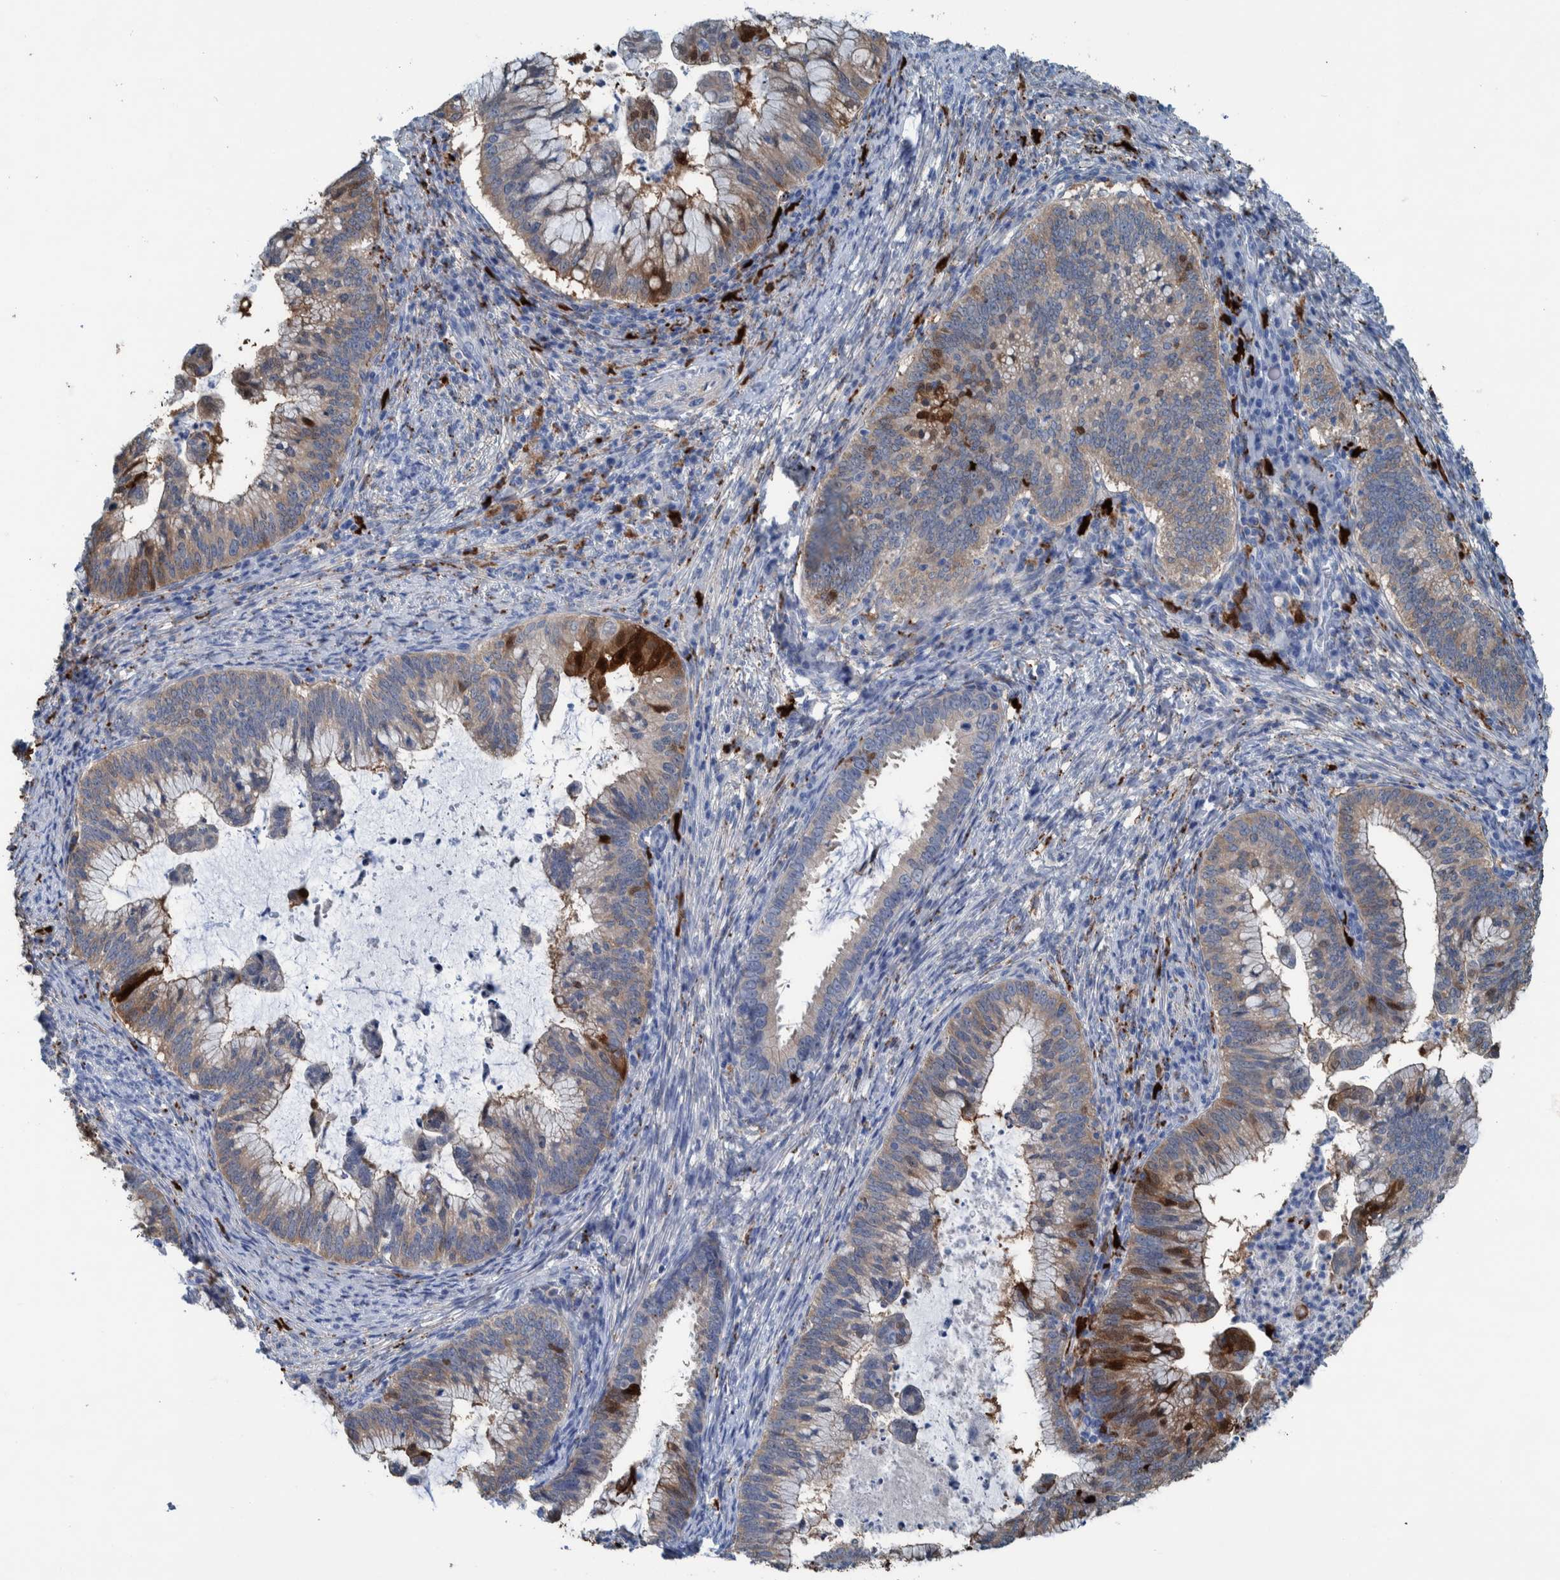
{"staining": {"intensity": "moderate", "quantity": "<25%", "location": "cytoplasmic/membranous"}, "tissue": "cervical cancer", "cell_type": "Tumor cells", "image_type": "cancer", "snomed": [{"axis": "morphology", "description": "Adenocarcinoma, NOS"}, {"axis": "topography", "description": "Cervix"}], "caption": "Protein expression analysis of cervical cancer exhibits moderate cytoplasmic/membranous expression in approximately <25% of tumor cells.", "gene": "IDO1", "patient": {"sex": "female", "age": 36}}